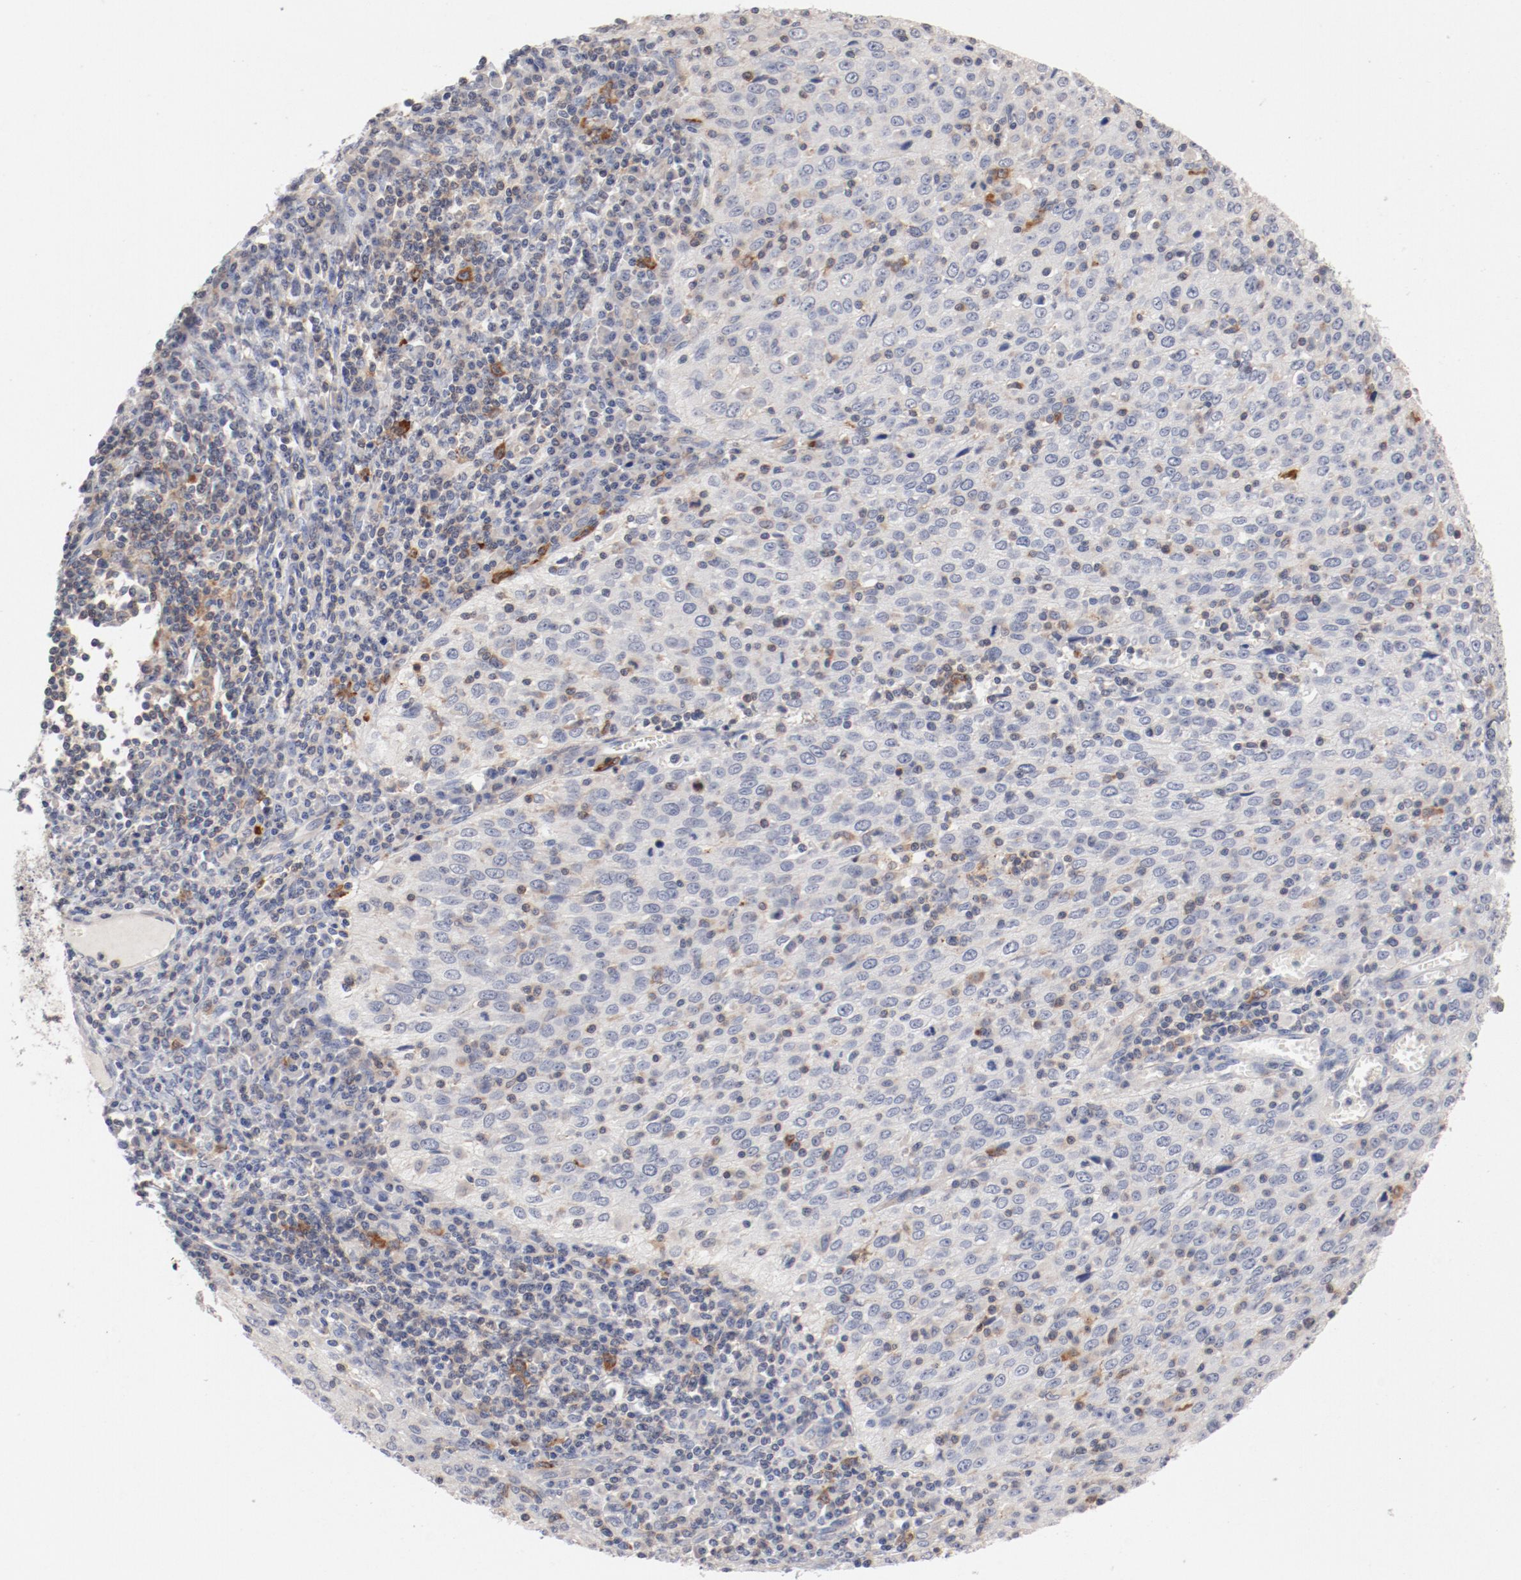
{"staining": {"intensity": "negative", "quantity": "none", "location": "none"}, "tissue": "cervical cancer", "cell_type": "Tumor cells", "image_type": "cancer", "snomed": [{"axis": "morphology", "description": "Squamous cell carcinoma, NOS"}, {"axis": "topography", "description": "Cervix"}], "caption": "The immunohistochemistry (IHC) micrograph has no significant expression in tumor cells of cervical squamous cell carcinoma tissue. (IHC, brightfield microscopy, high magnification).", "gene": "CBL", "patient": {"sex": "female", "age": 27}}